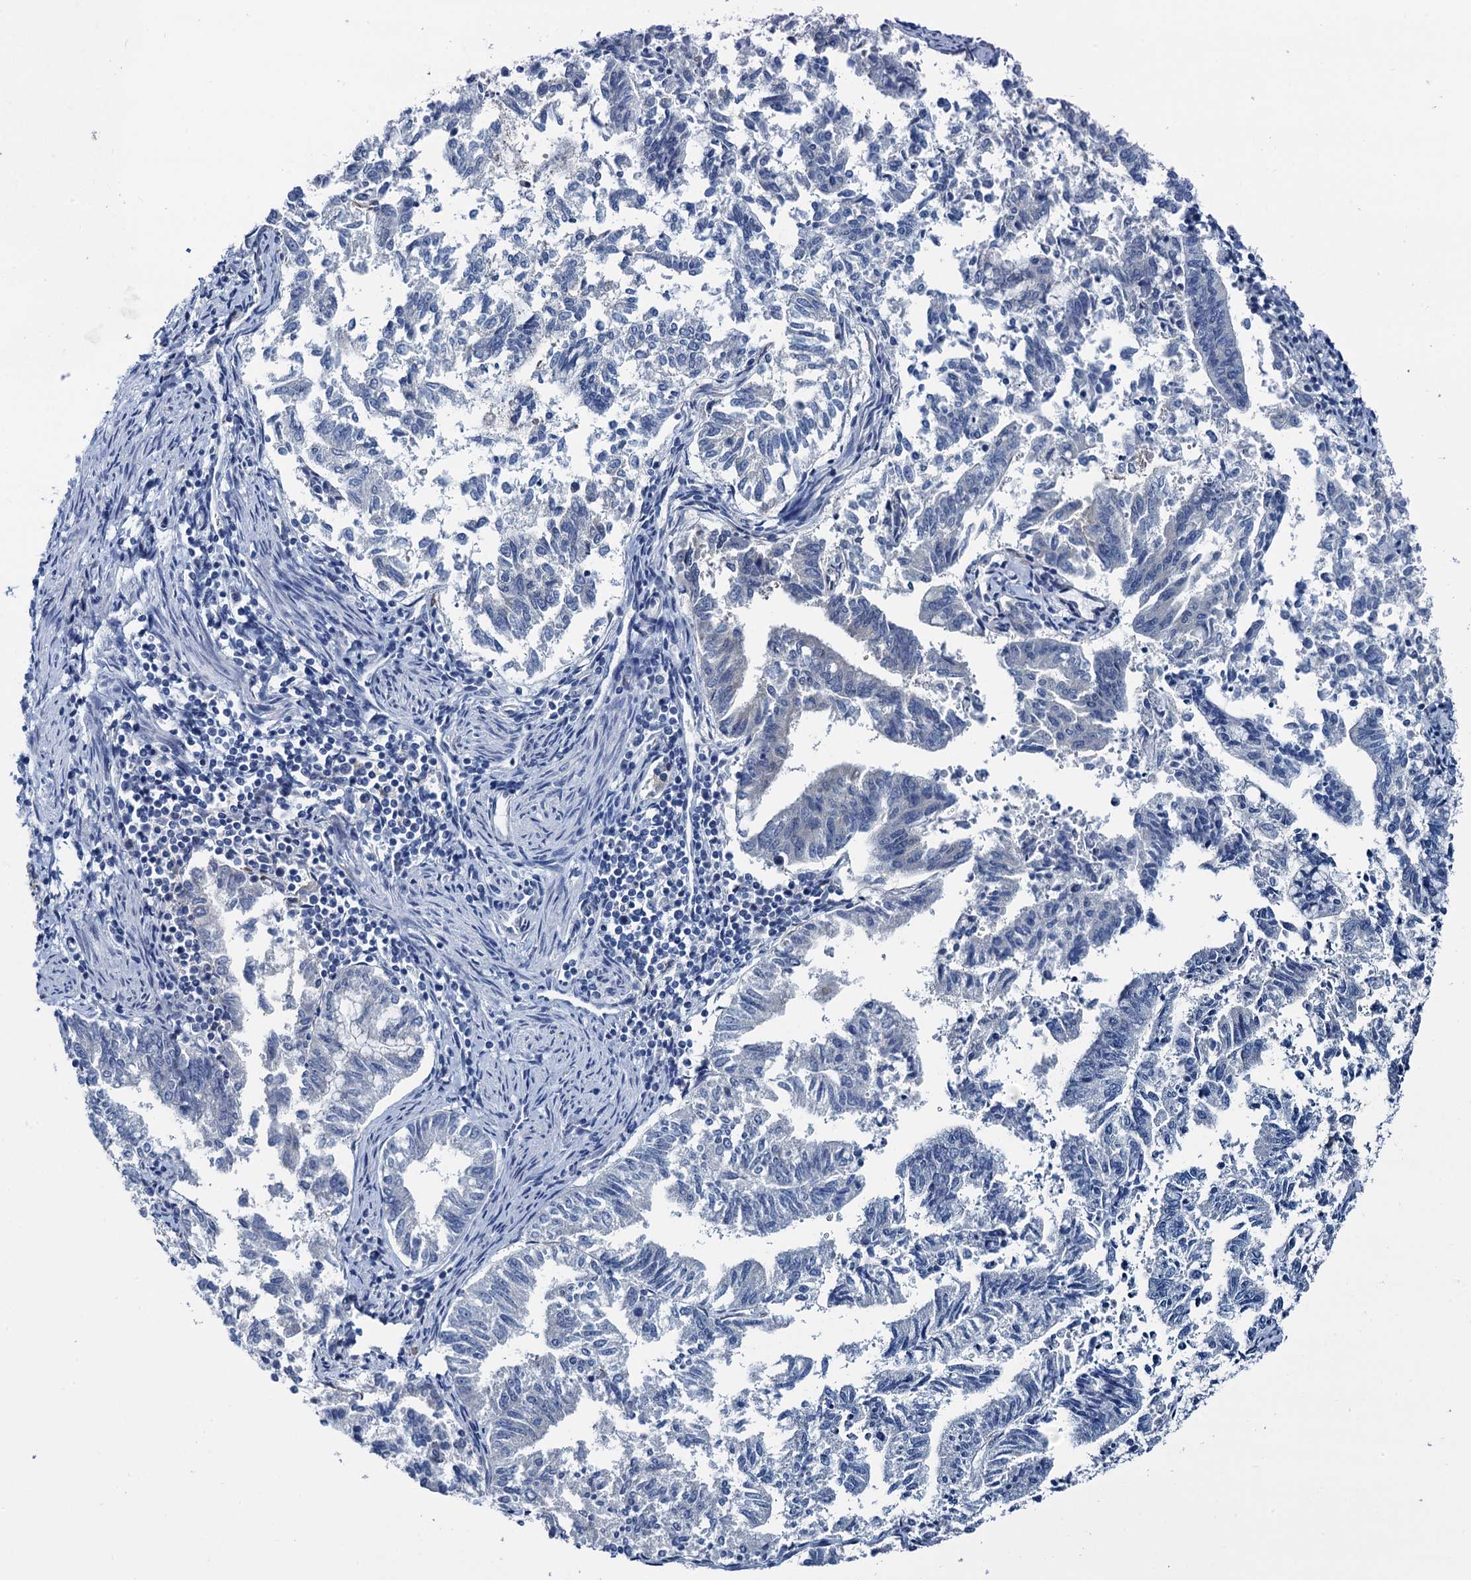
{"staining": {"intensity": "negative", "quantity": "none", "location": "none"}, "tissue": "endometrial cancer", "cell_type": "Tumor cells", "image_type": "cancer", "snomed": [{"axis": "morphology", "description": "Adenocarcinoma, NOS"}, {"axis": "topography", "description": "Endometrium"}], "caption": "Protein analysis of adenocarcinoma (endometrial) exhibits no significant expression in tumor cells.", "gene": "MIOX", "patient": {"sex": "female", "age": 79}}